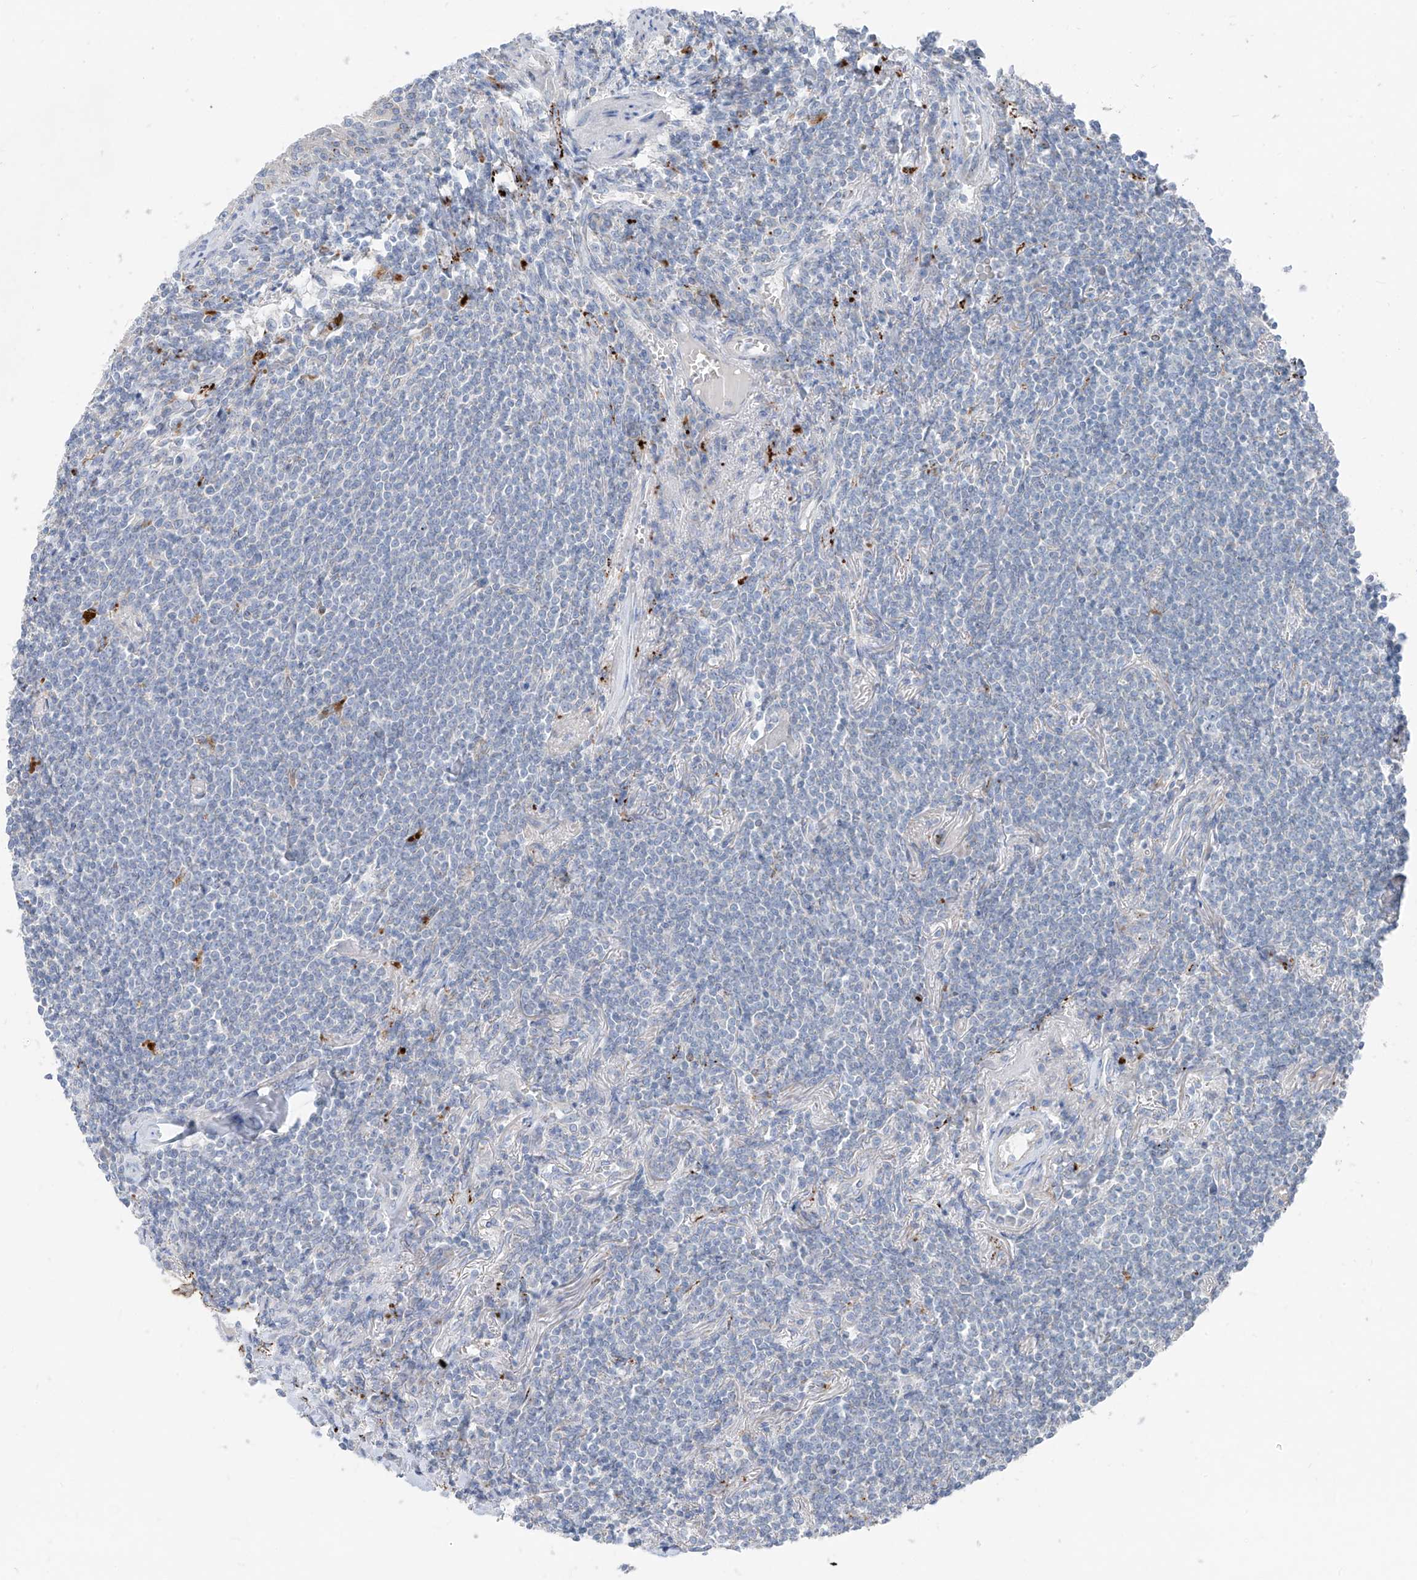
{"staining": {"intensity": "negative", "quantity": "none", "location": "none"}, "tissue": "lymphoma", "cell_type": "Tumor cells", "image_type": "cancer", "snomed": [{"axis": "morphology", "description": "Malignant lymphoma, non-Hodgkin's type, Low grade"}, {"axis": "topography", "description": "Lung"}], "caption": "DAB (3,3'-diaminobenzidine) immunohistochemical staining of human low-grade malignant lymphoma, non-Hodgkin's type demonstrates no significant positivity in tumor cells.", "gene": "GPR137C", "patient": {"sex": "female", "age": 71}}